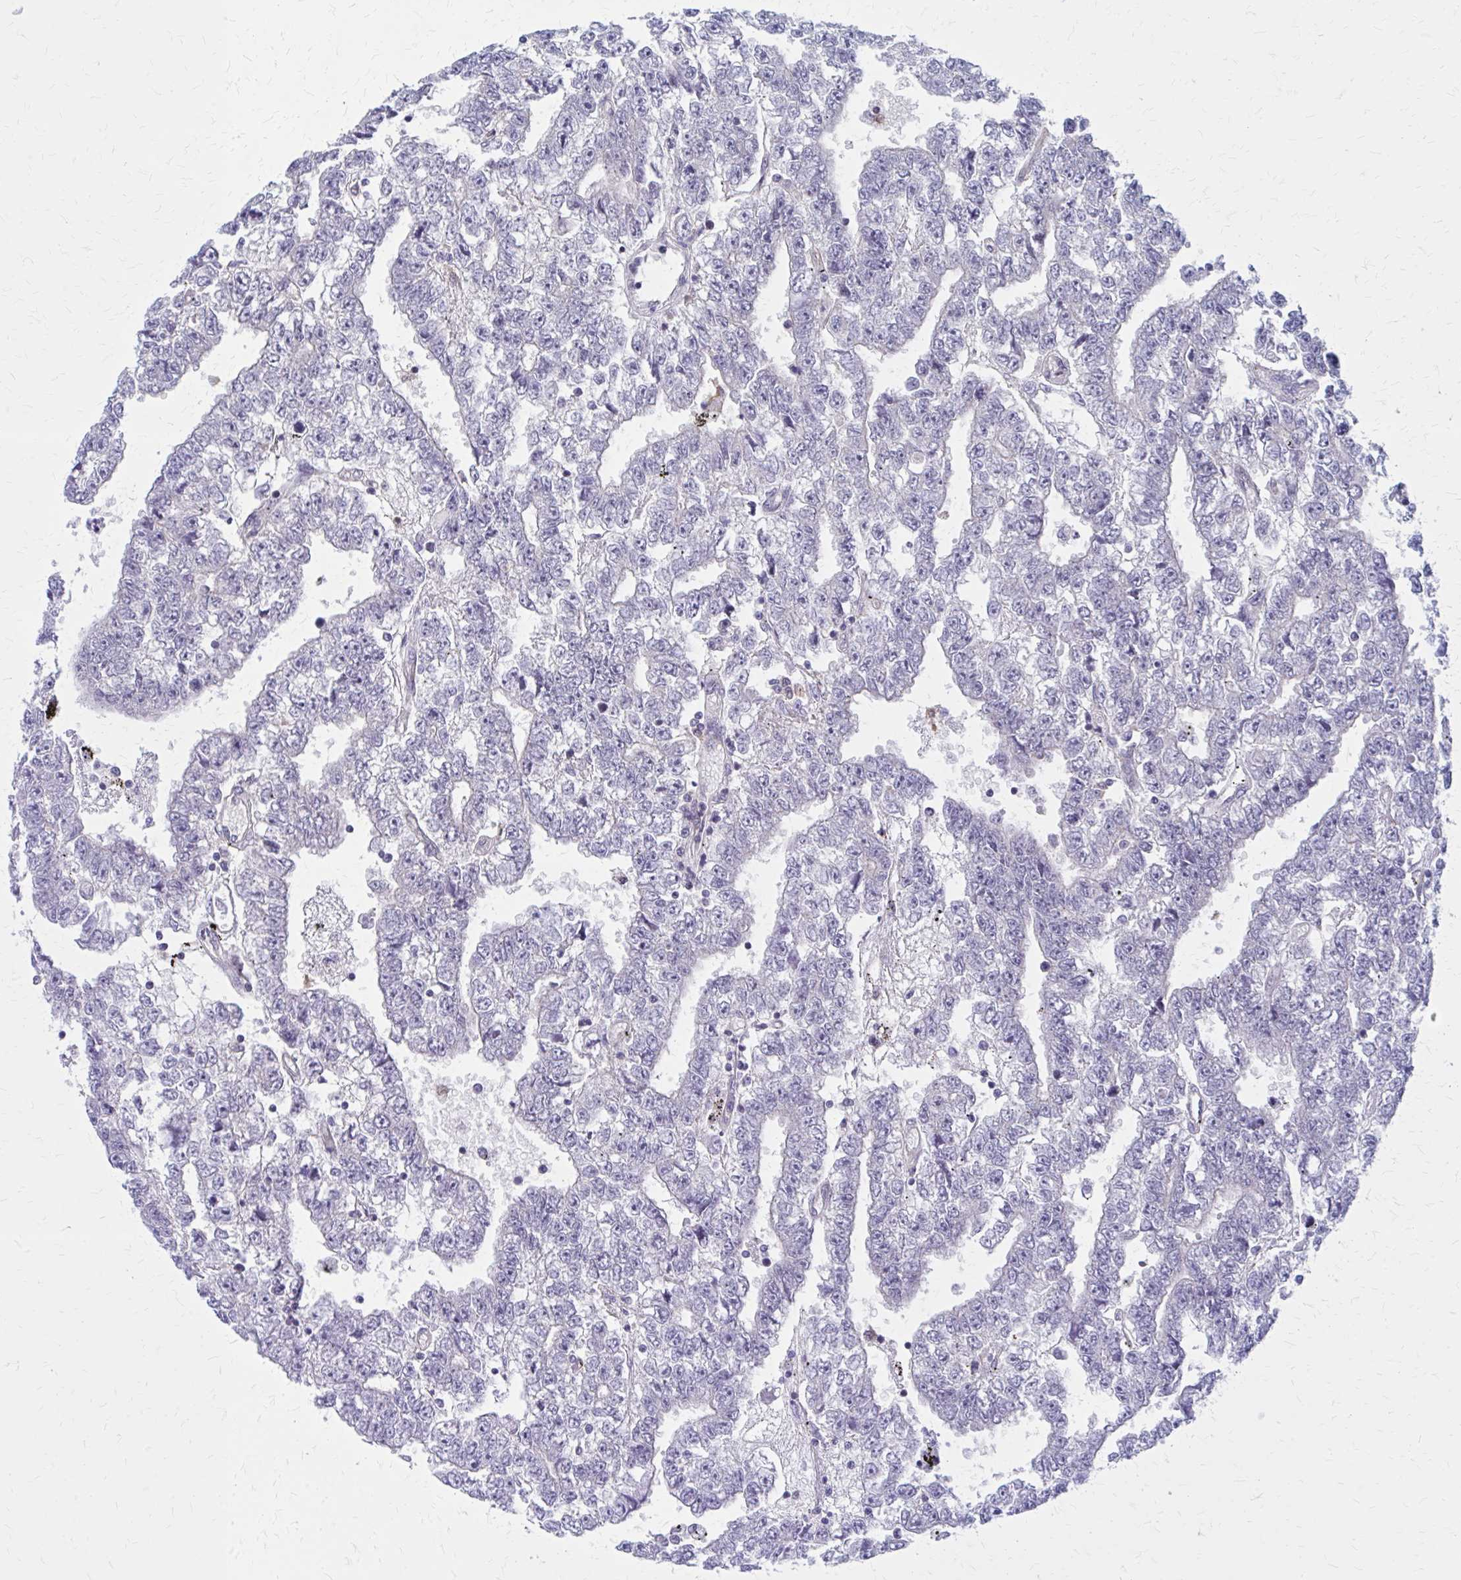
{"staining": {"intensity": "negative", "quantity": "none", "location": "none"}, "tissue": "testis cancer", "cell_type": "Tumor cells", "image_type": "cancer", "snomed": [{"axis": "morphology", "description": "Carcinoma, Embryonal, NOS"}, {"axis": "topography", "description": "Testis"}], "caption": "This is an immunohistochemistry (IHC) photomicrograph of human testis cancer. There is no expression in tumor cells.", "gene": "CLIC2", "patient": {"sex": "male", "age": 25}}